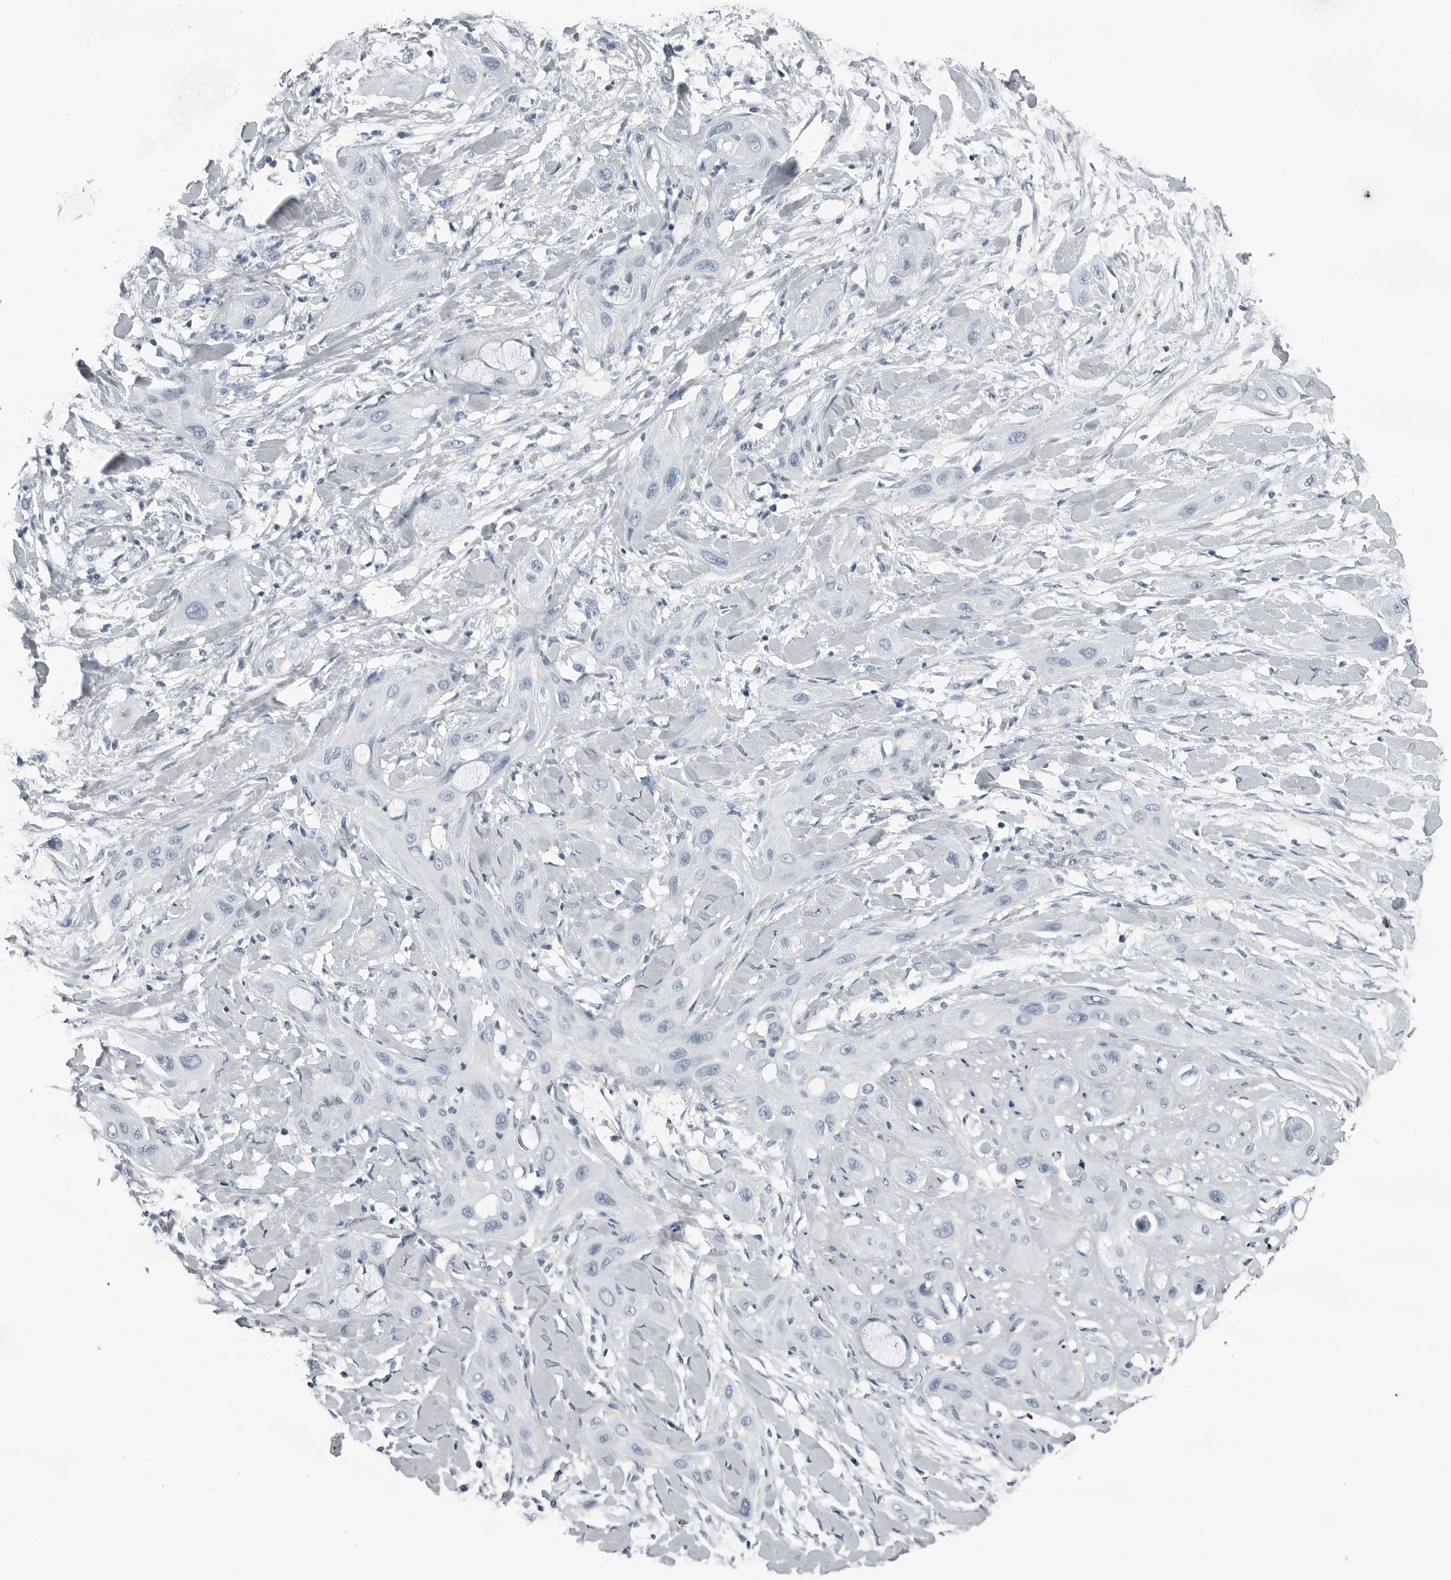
{"staining": {"intensity": "negative", "quantity": "none", "location": "none"}, "tissue": "lung cancer", "cell_type": "Tumor cells", "image_type": "cancer", "snomed": [{"axis": "morphology", "description": "Squamous cell carcinoma, NOS"}, {"axis": "topography", "description": "Lung"}], "caption": "The photomicrograph shows no significant staining in tumor cells of squamous cell carcinoma (lung). Nuclei are stained in blue.", "gene": "SPINK1", "patient": {"sex": "female", "age": 47}}